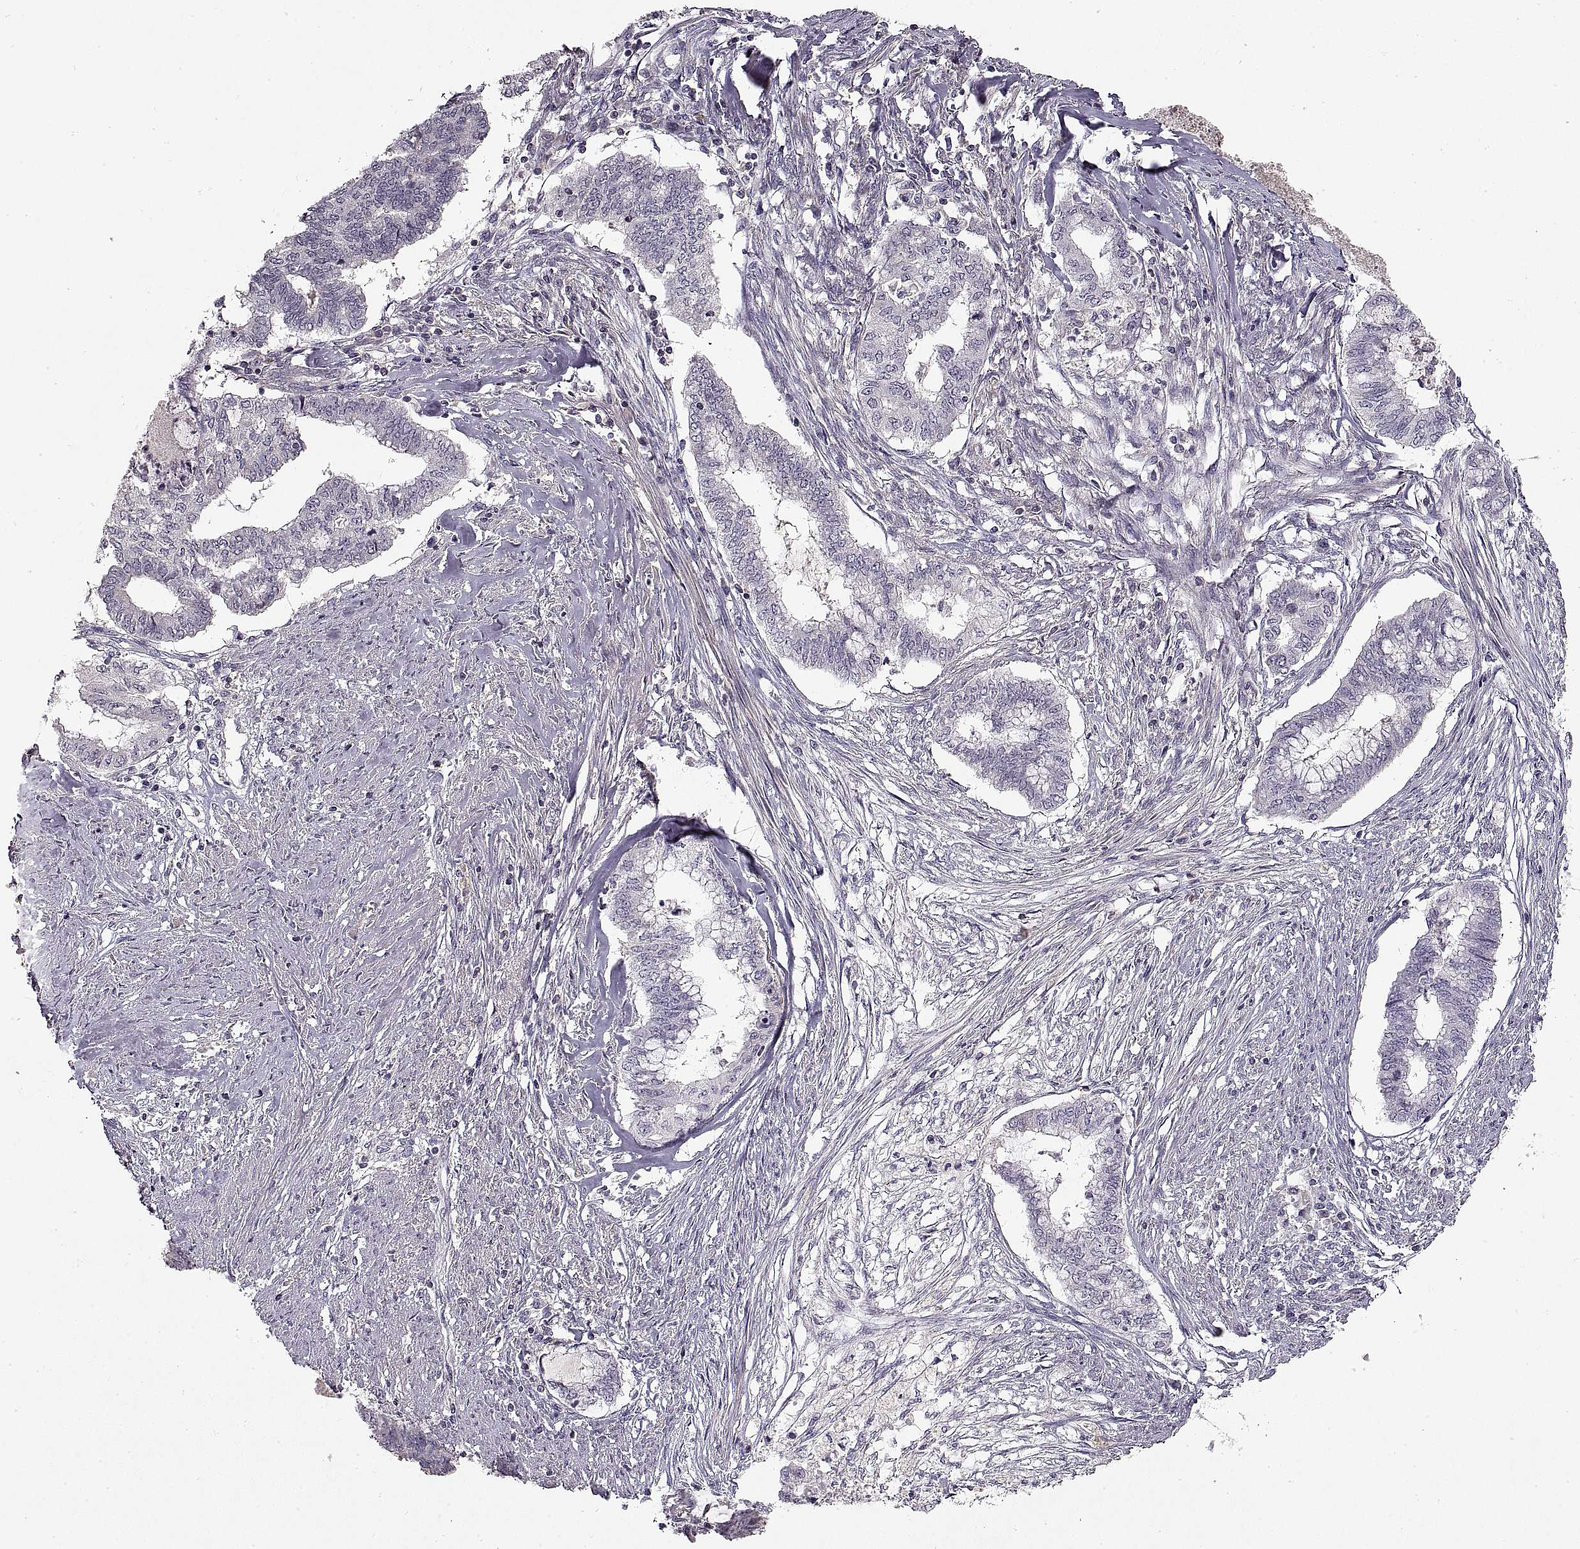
{"staining": {"intensity": "negative", "quantity": "none", "location": "none"}, "tissue": "endometrial cancer", "cell_type": "Tumor cells", "image_type": "cancer", "snomed": [{"axis": "morphology", "description": "Adenocarcinoma, NOS"}, {"axis": "topography", "description": "Endometrium"}], "caption": "This is an immunohistochemistry (IHC) photomicrograph of endometrial adenocarcinoma. There is no expression in tumor cells.", "gene": "ADAM11", "patient": {"sex": "female", "age": 79}}